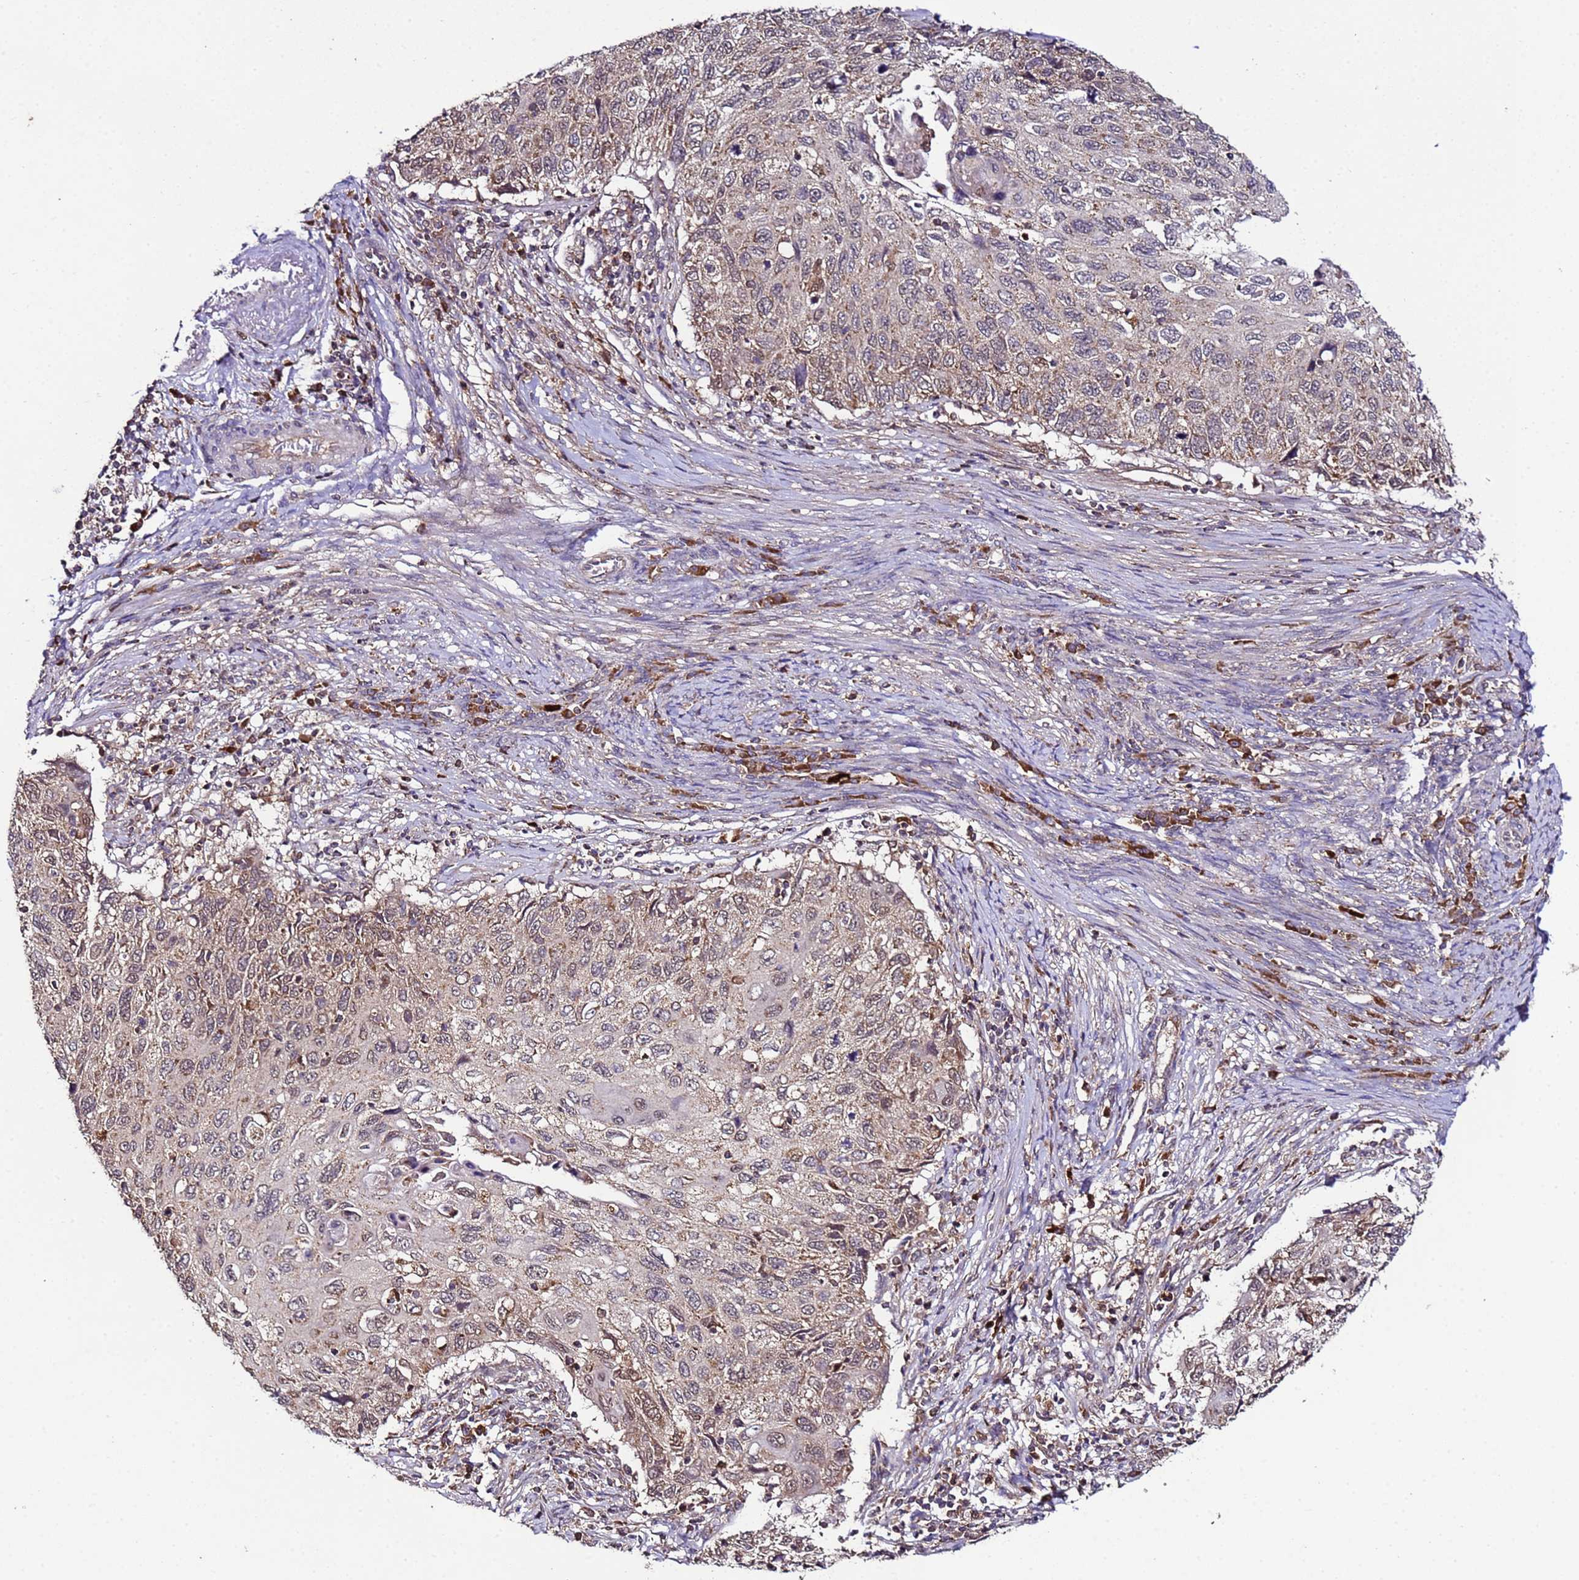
{"staining": {"intensity": "weak", "quantity": ">75%", "location": "cytoplasmic/membranous"}, "tissue": "cervical cancer", "cell_type": "Tumor cells", "image_type": "cancer", "snomed": [{"axis": "morphology", "description": "Squamous cell carcinoma, NOS"}, {"axis": "topography", "description": "Cervix"}], "caption": "Cervical cancer (squamous cell carcinoma) was stained to show a protein in brown. There is low levels of weak cytoplasmic/membranous staining in approximately >75% of tumor cells. (DAB = brown stain, brightfield microscopy at high magnification).", "gene": "HSPBAP1", "patient": {"sex": "female", "age": 70}}